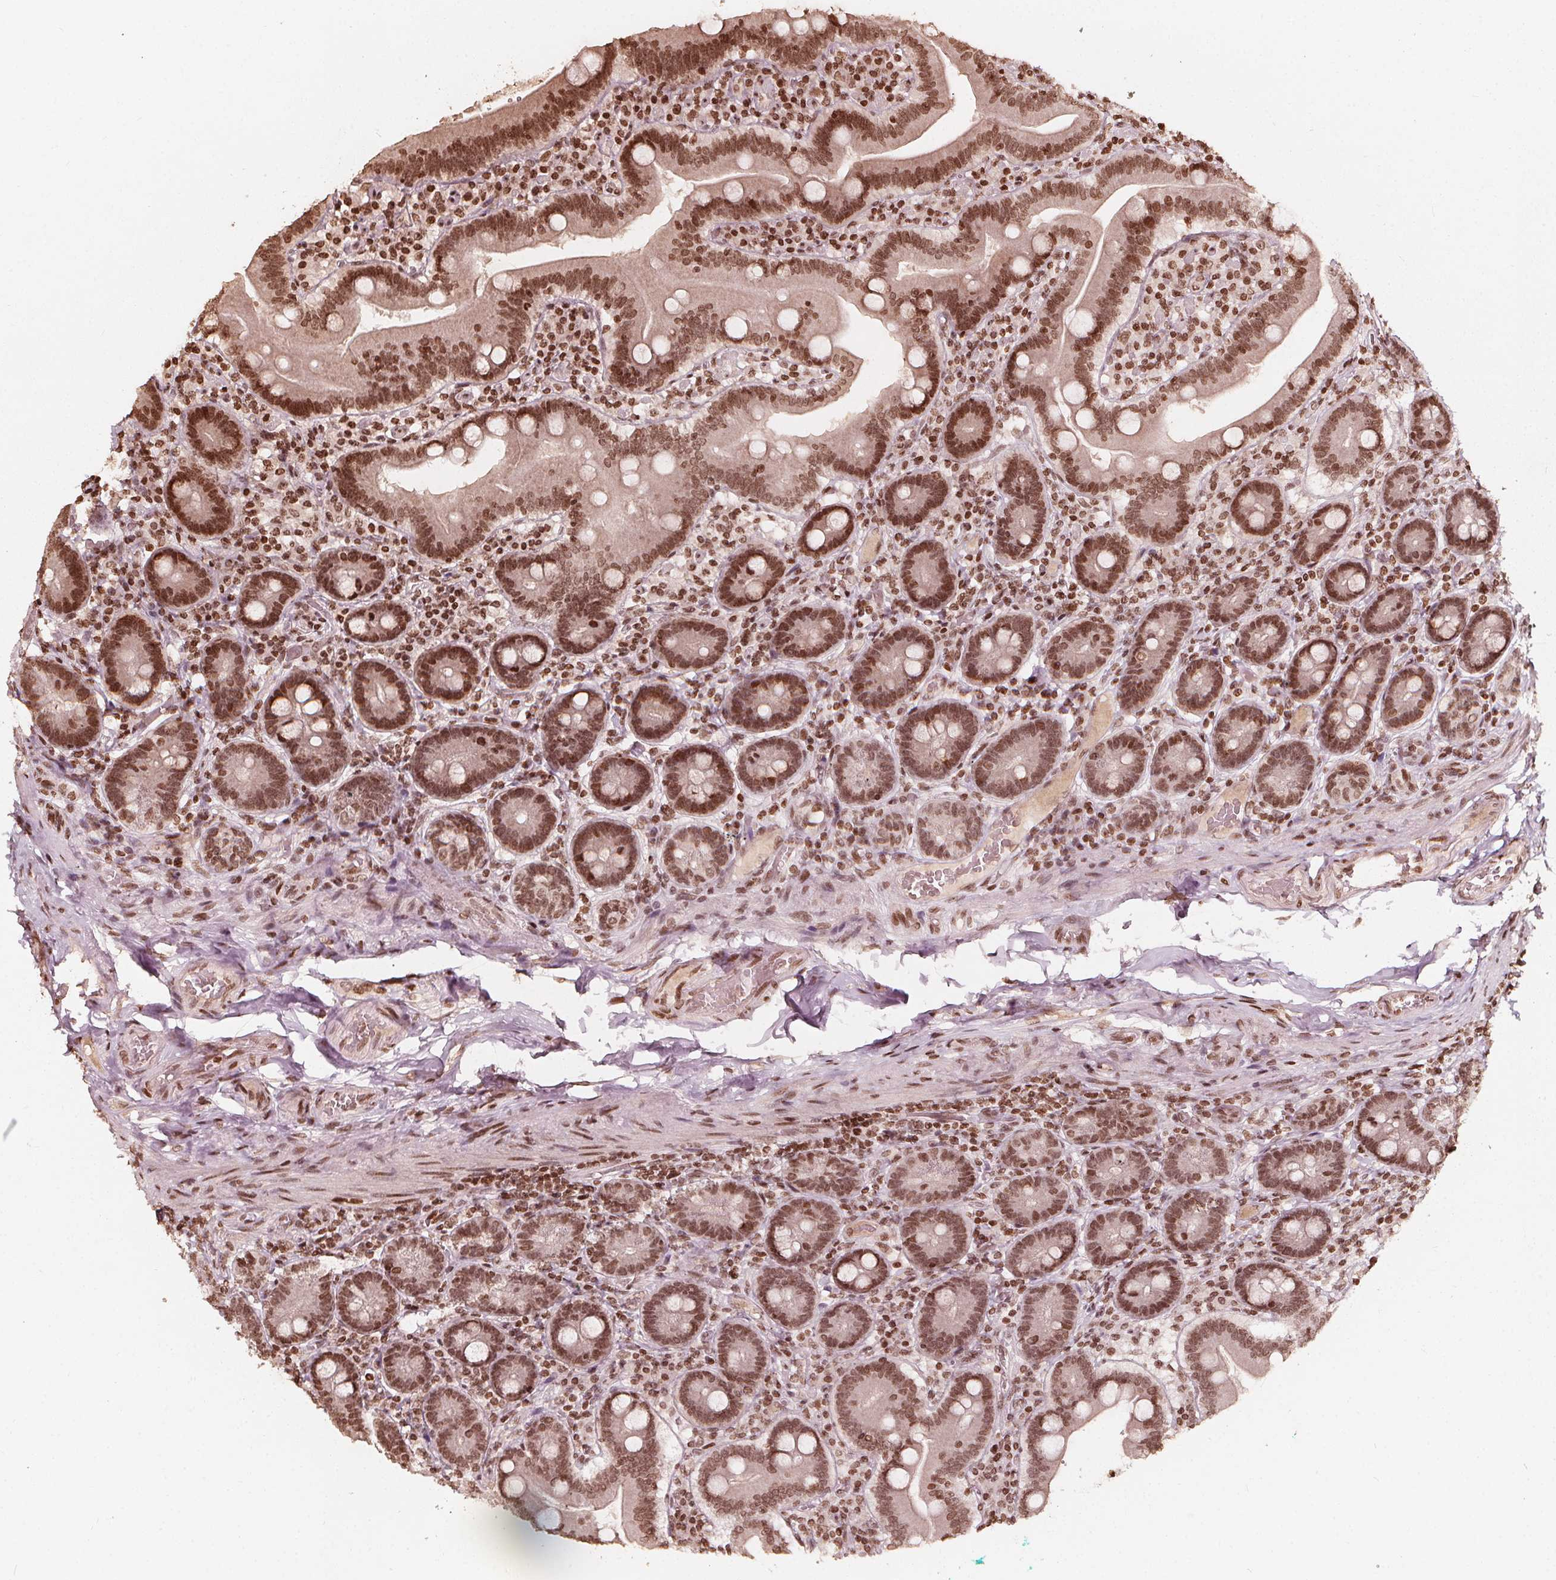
{"staining": {"intensity": "moderate", "quantity": ">75%", "location": "nuclear"}, "tissue": "duodenum", "cell_type": "Glandular cells", "image_type": "normal", "snomed": [{"axis": "morphology", "description": "Normal tissue, NOS"}, {"axis": "topography", "description": "Duodenum"}], "caption": "Protein expression analysis of benign duodenum shows moderate nuclear expression in about >75% of glandular cells. Nuclei are stained in blue.", "gene": "H3C14", "patient": {"sex": "female", "age": 62}}